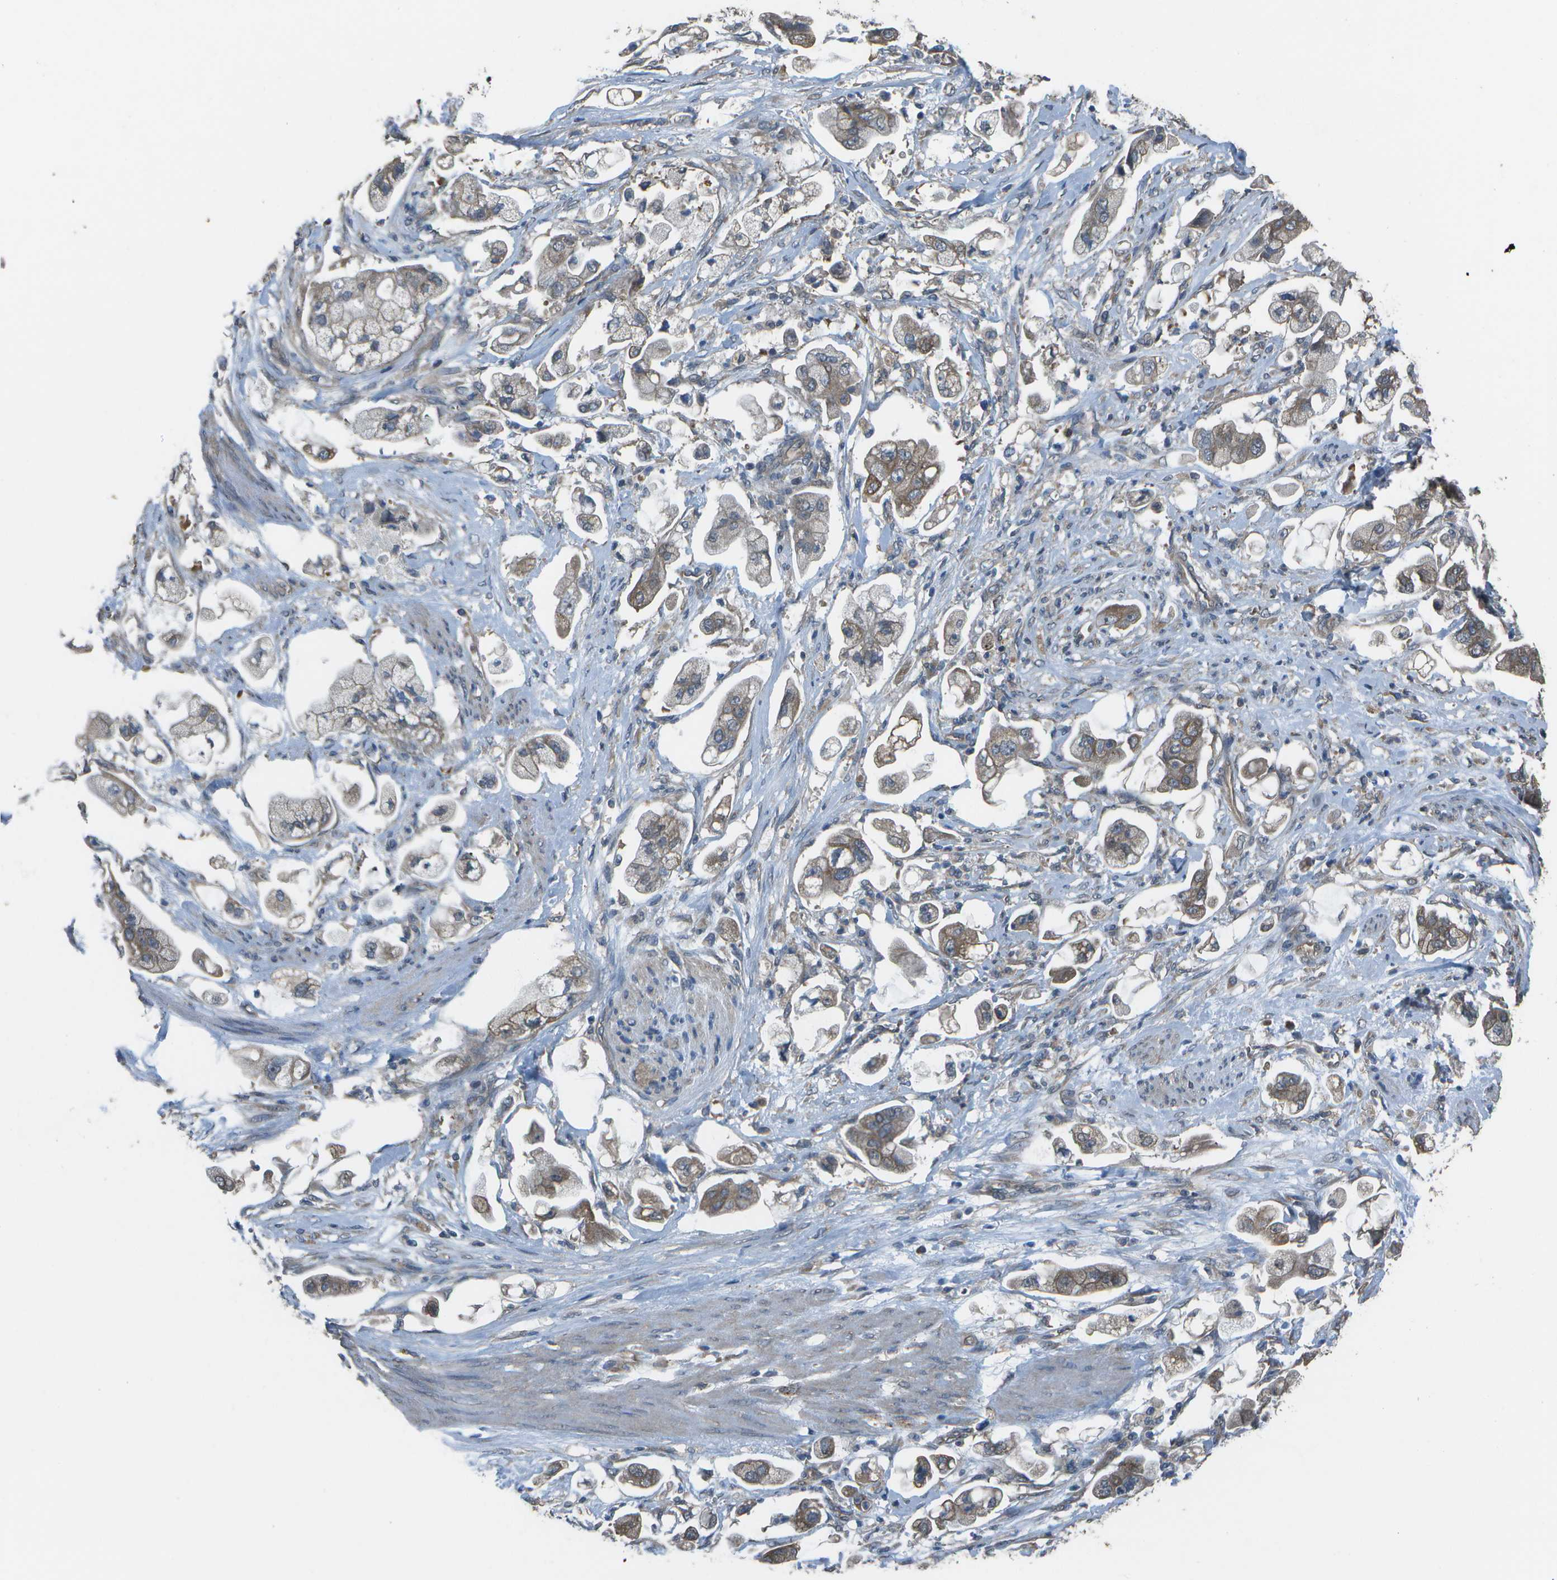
{"staining": {"intensity": "moderate", "quantity": ">75%", "location": "cytoplasmic/membranous"}, "tissue": "stomach cancer", "cell_type": "Tumor cells", "image_type": "cancer", "snomed": [{"axis": "morphology", "description": "Adenocarcinoma, NOS"}, {"axis": "topography", "description": "Stomach"}], "caption": "High-power microscopy captured an IHC photomicrograph of stomach cancer, revealing moderate cytoplasmic/membranous positivity in approximately >75% of tumor cells.", "gene": "CLNS1A", "patient": {"sex": "male", "age": 62}}